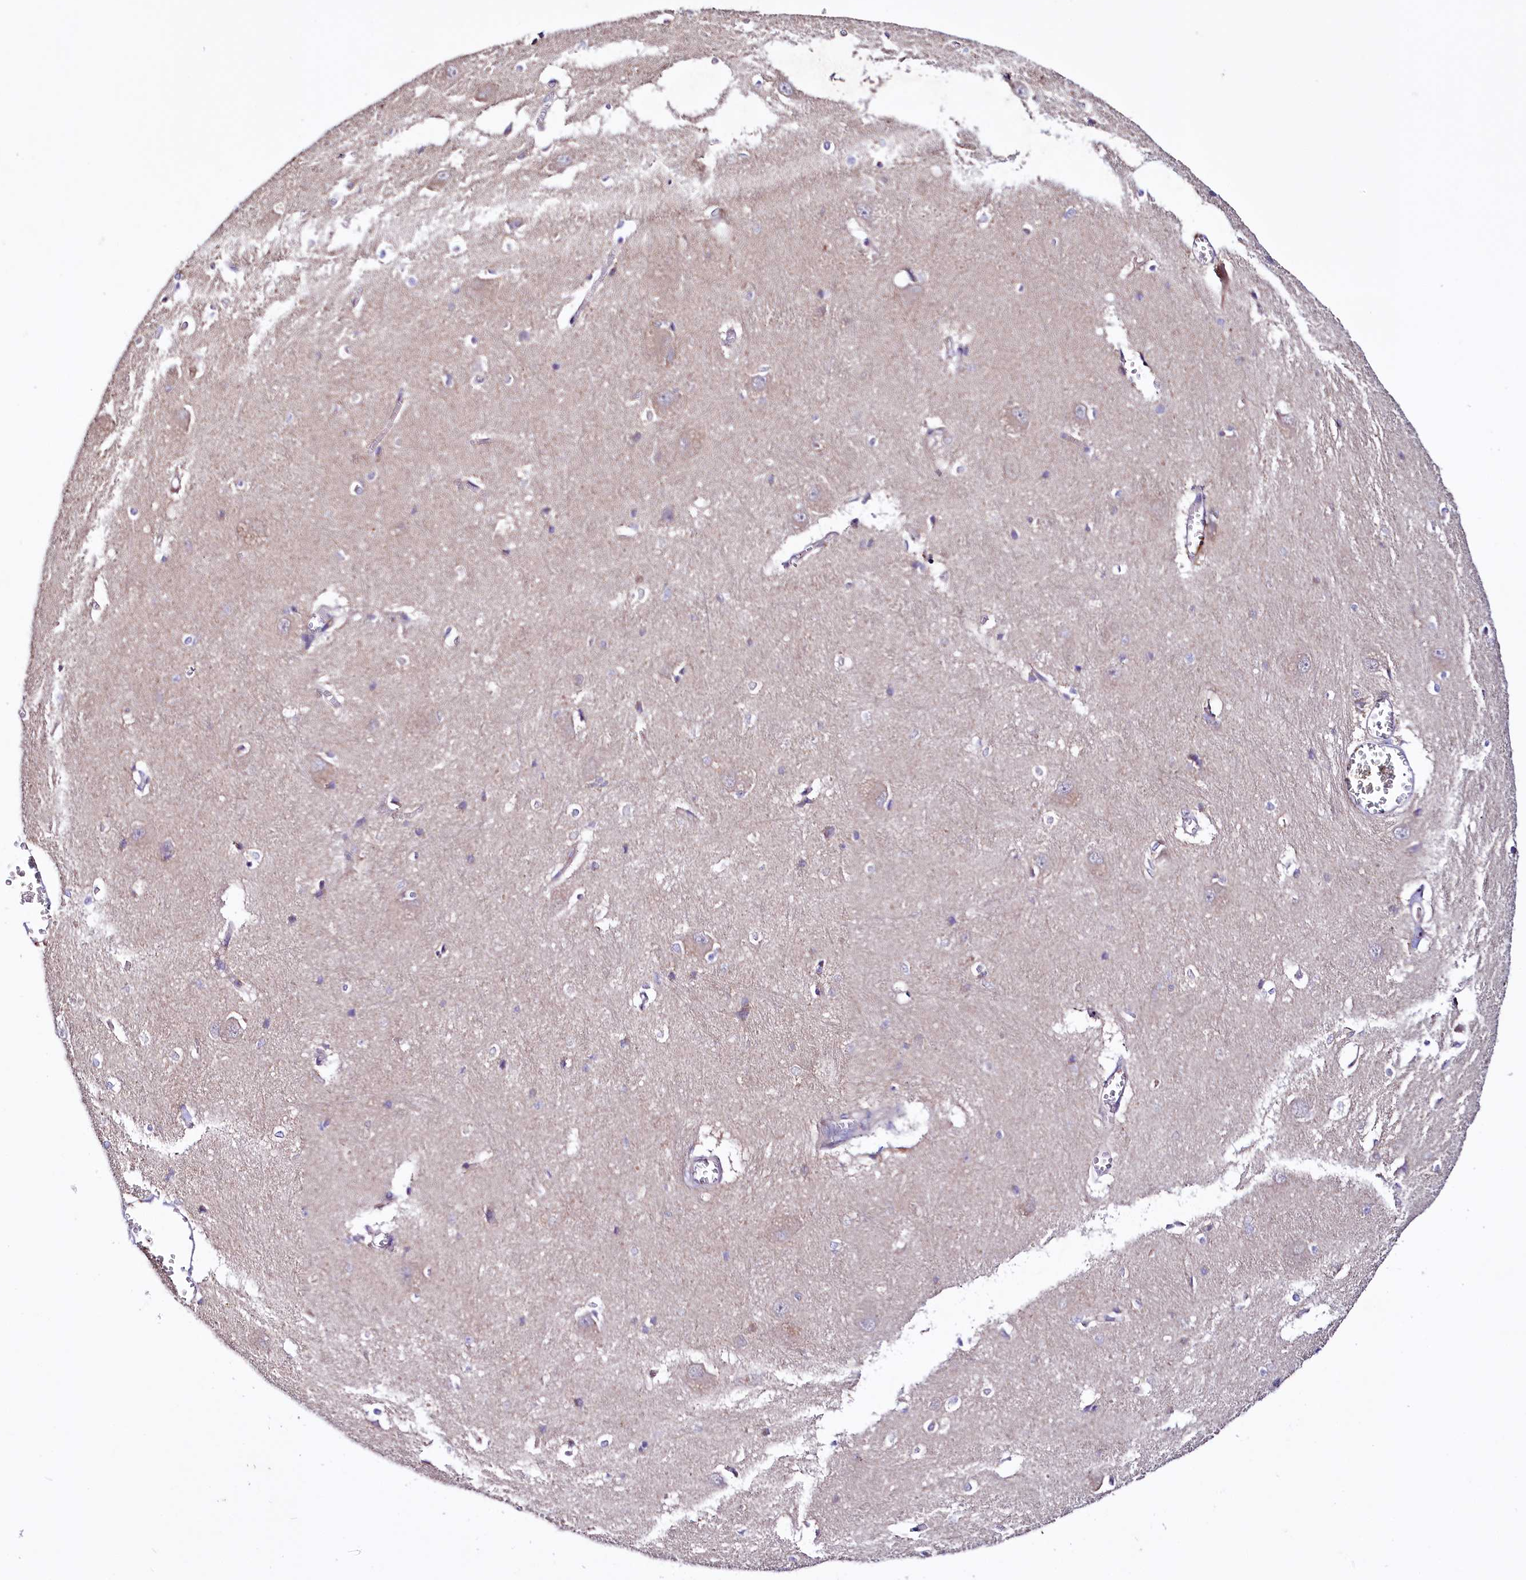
{"staining": {"intensity": "negative", "quantity": "none", "location": "none"}, "tissue": "caudate", "cell_type": "Glial cells", "image_type": "normal", "snomed": [{"axis": "morphology", "description": "Normal tissue, NOS"}, {"axis": "topography", "description": "Lateral ventricle wall"}], "caption": "Immunohistochemistry (IHC) histopathology image of benign caudate: human caudate stained with DAB (3,3'-diaminobenzidine) shows no significant protein expression in glial cells. The staining was performed using DAB to visualize the protein expression in brown, while the nuclei were stained in blue with hematoxylin (Magnification: 20x).", "gene": "ZNF45", "patient": {"sex": "male", "age": 37}}